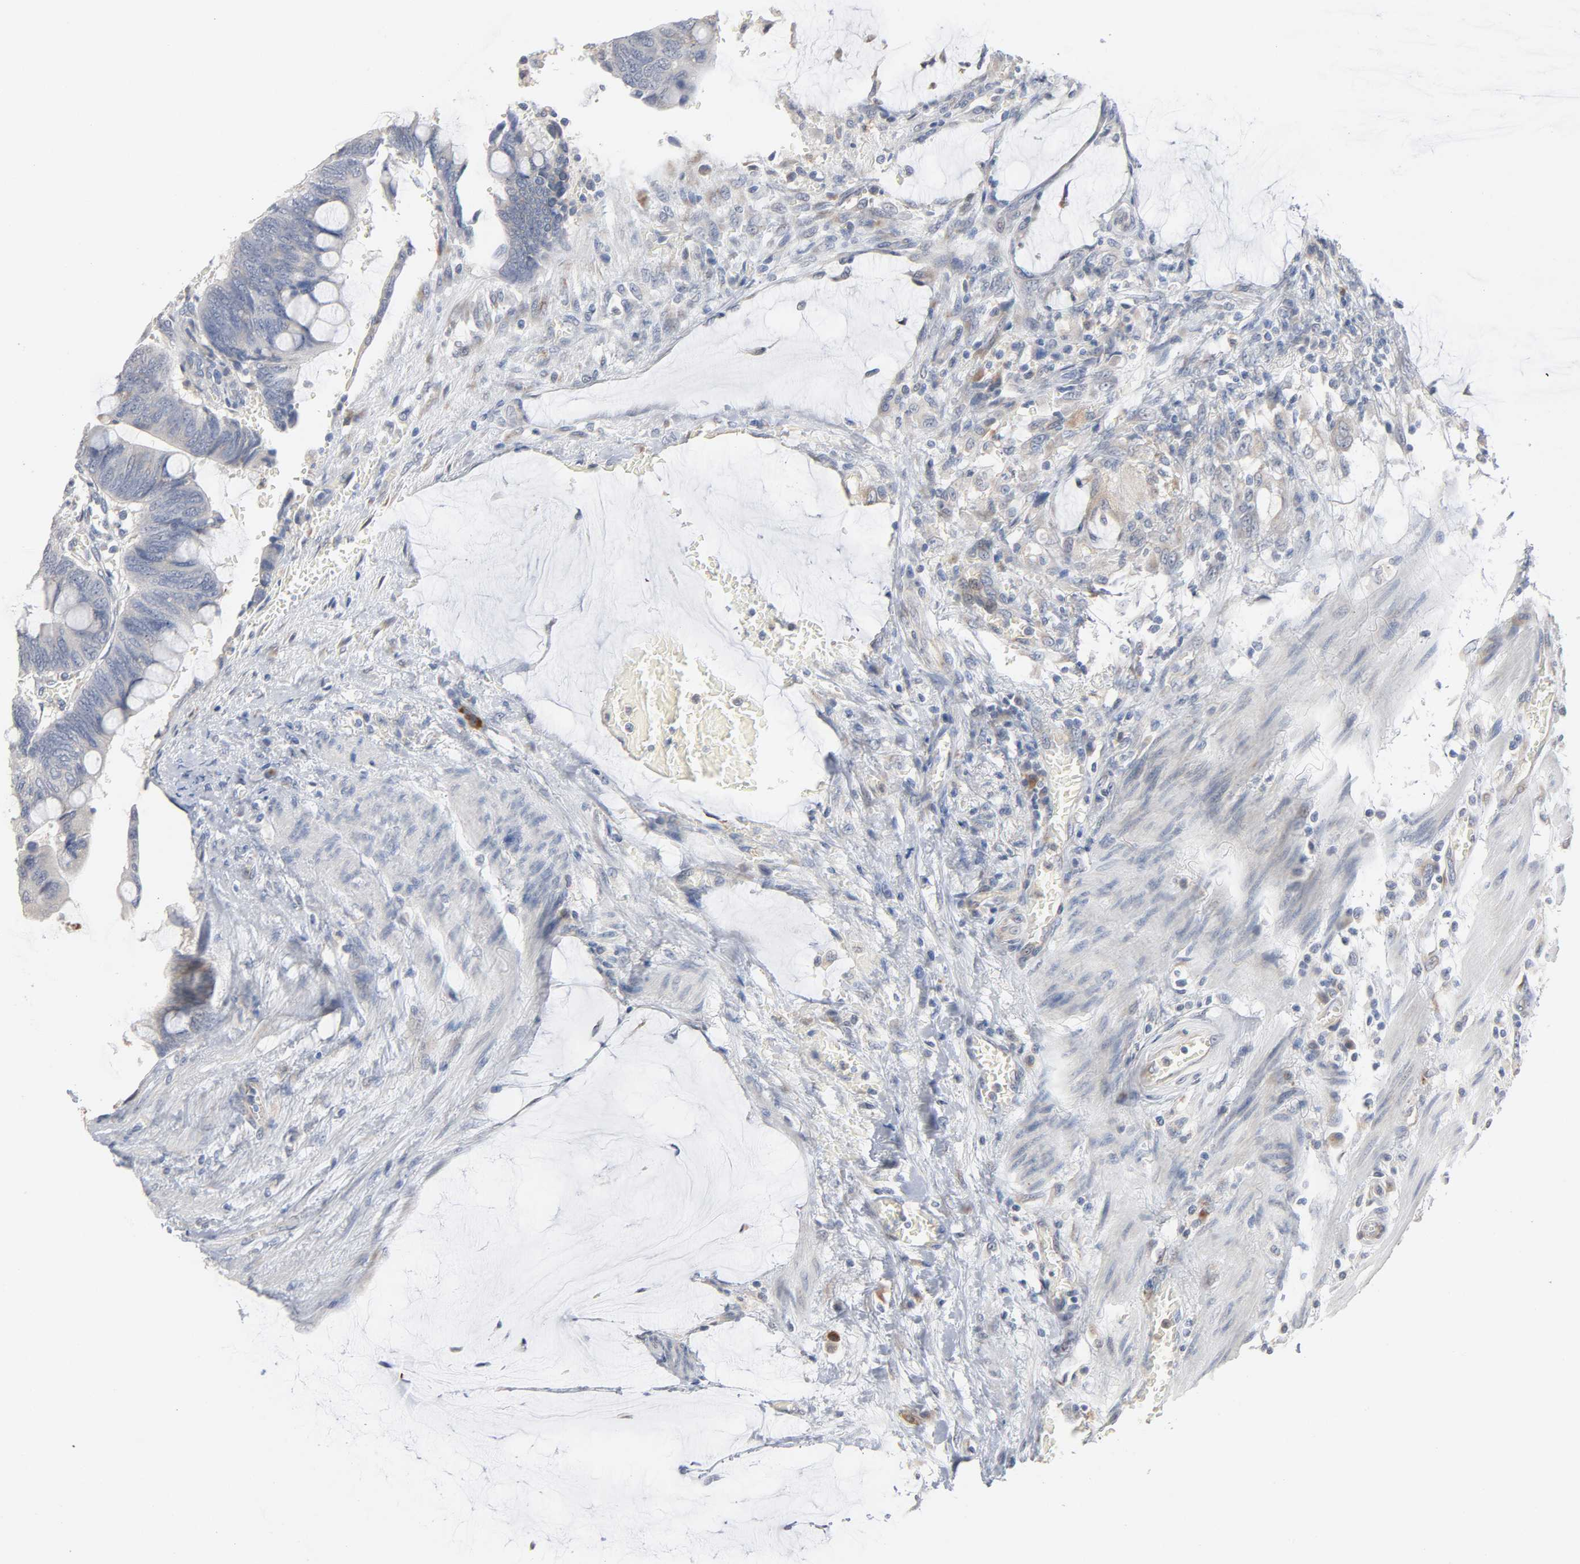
{"staining": {"intensity": "negative", "quantity": "none", "location": "none"}, "tissue": "colorectal cancer", "cell_type": "Tumor cells", "image_type": "cancer", "snomed": [{"axis": "morphology", "description": "Normal tissue, NOS"}, {"axis": "morphology", "description": "Adenocarcinoma, NOS"}, {"axis": "topography", "description": "Rectum"}], "caption": "IHC of human colorectal cancer reveals no staining in tumor cells.", "gene": "AK7", "patient": {"sex": "male", "age": 92}}